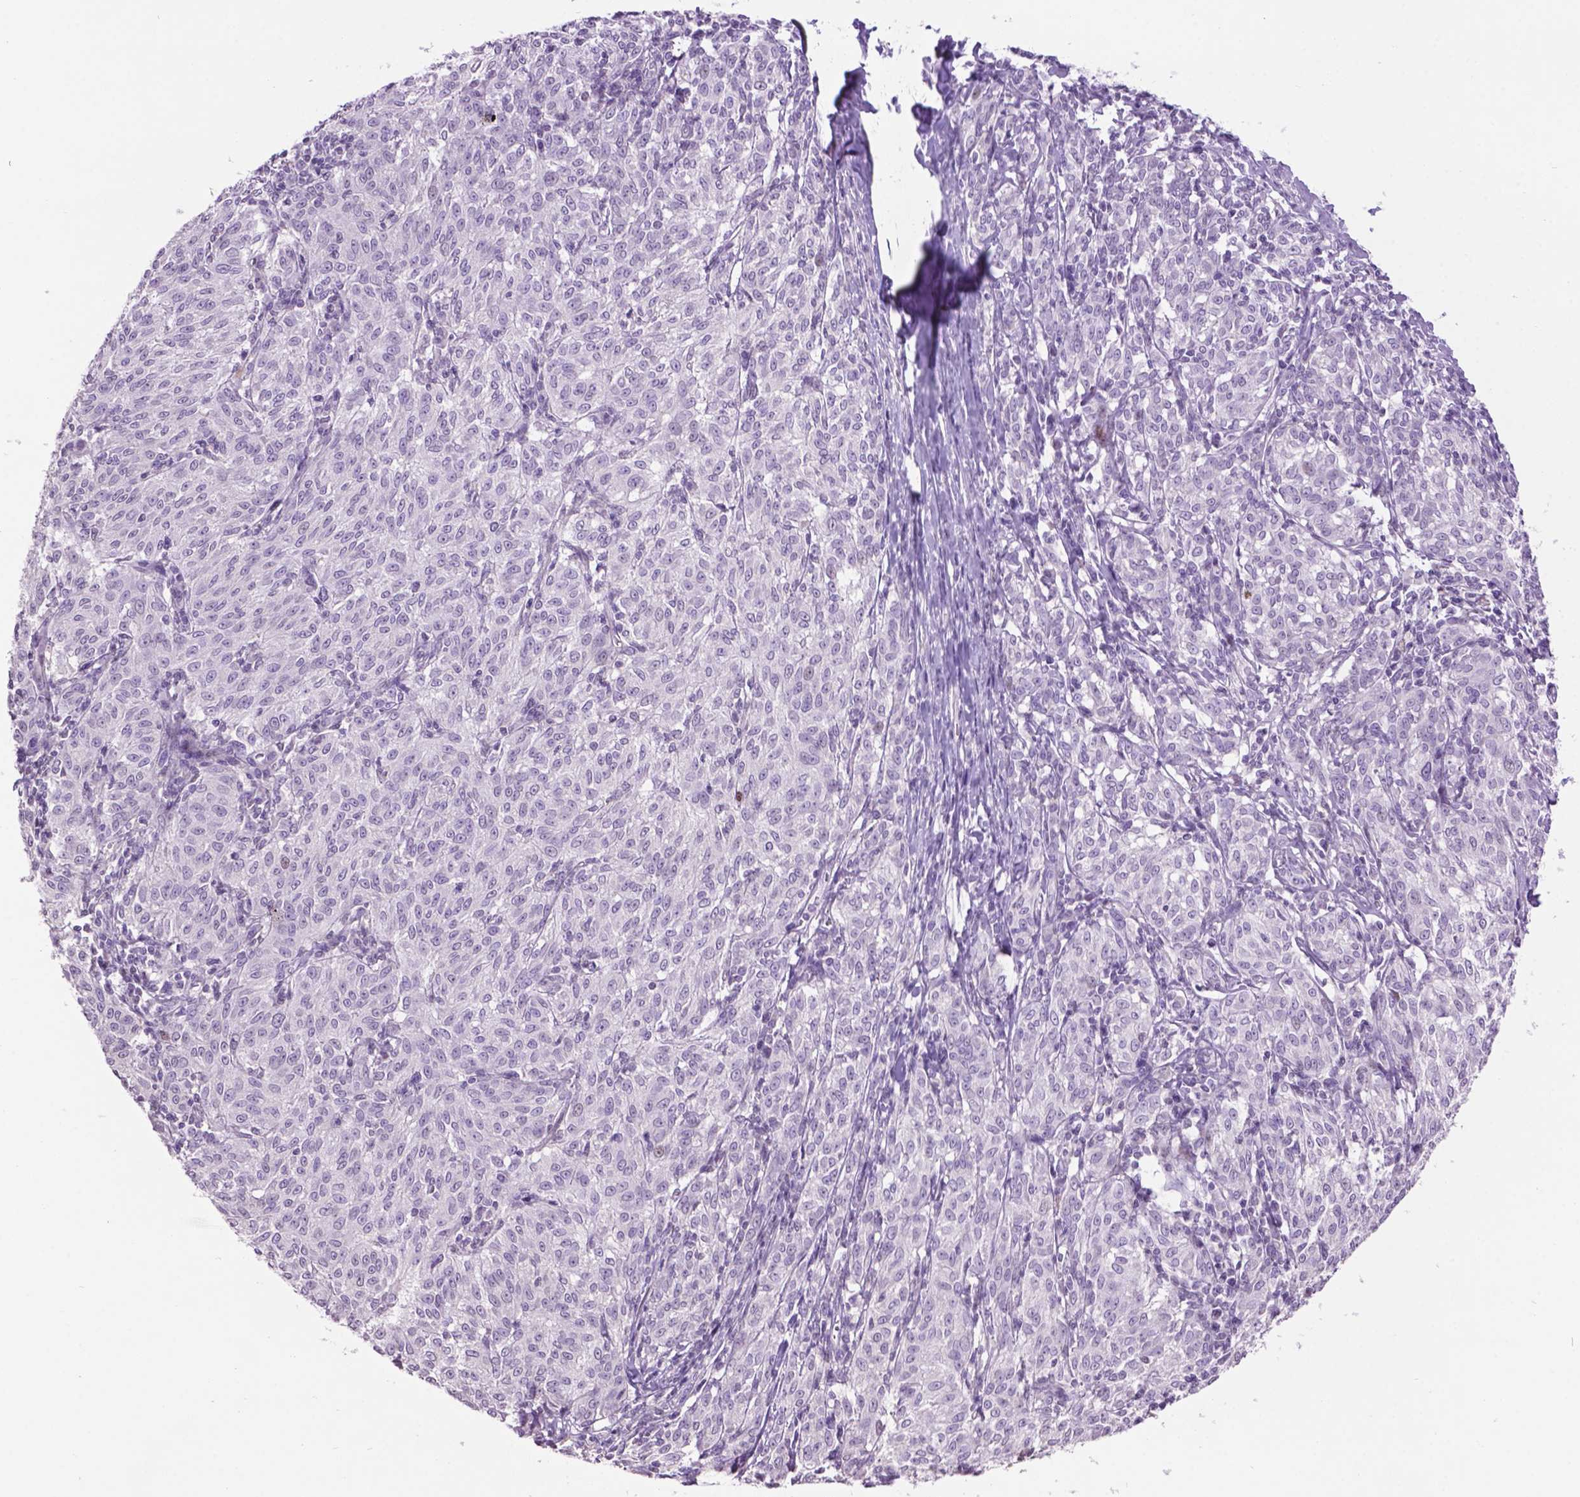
{"staining": {"intensity": "negative", "quantity": "none", "location": "none"}, "tissue": "melanoma", "cell_type": "Tumor cells", "image_type": "cancer", "snomed": [{"axis": "morphology", "description": "Malignant melanoma, NOS"}, {"axis": "topography", "description": "Skin"}], "caption": "Malignant melanoma was stained to show a protein in brown. There is no significant positivity in tumor cells.", "gene": "TH", "patient": {"sex": "female", "age": 72}}